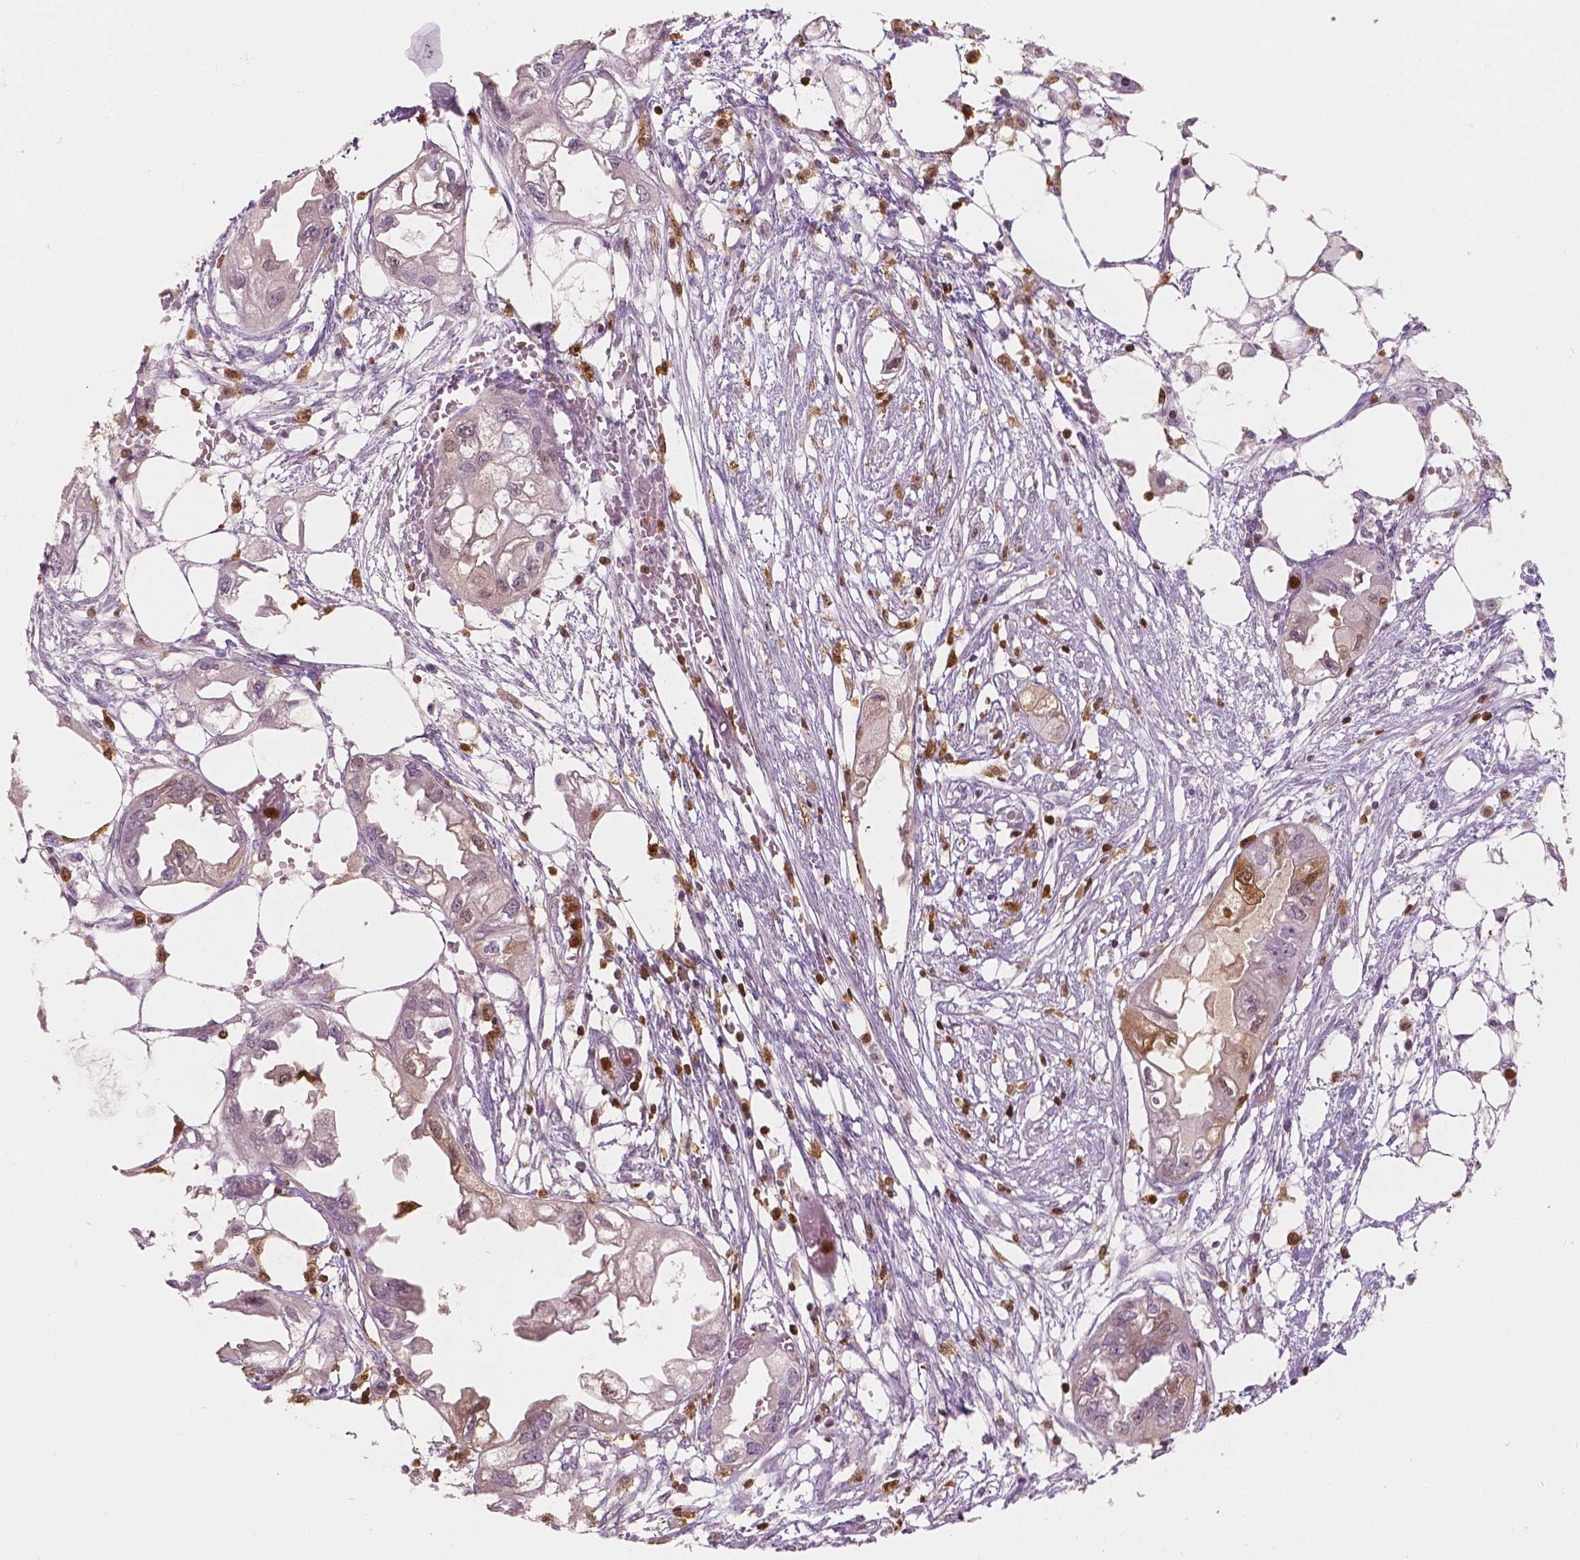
{"staining": {"intensity": "moderate", "quantity": "<25%", "location": "cytoplasmic/membranous,nuclear"}, "tissue": "endometrial cancer", "cell_type": "Tumor cells", "image_type": "cancer", "snomed": [{"axis": "morphology", "description": "Adenocarcinoma, NOS"}, {"axis": "morphology", "description": "Adenocarcinoma, metastatic, NOS"}, {"axis": "topography", "description": "Adipose tissue"}, {"axis": "topography", "description": "Endometrium"}], "caption": "This is an image of IHC staining of endometrial cancer, which shows moderate positivity in the cytoplasmic/membranous and nuclear of tumor cells.", "gene": "S100A4", "patient": {"sex": "female", "age": 67}}